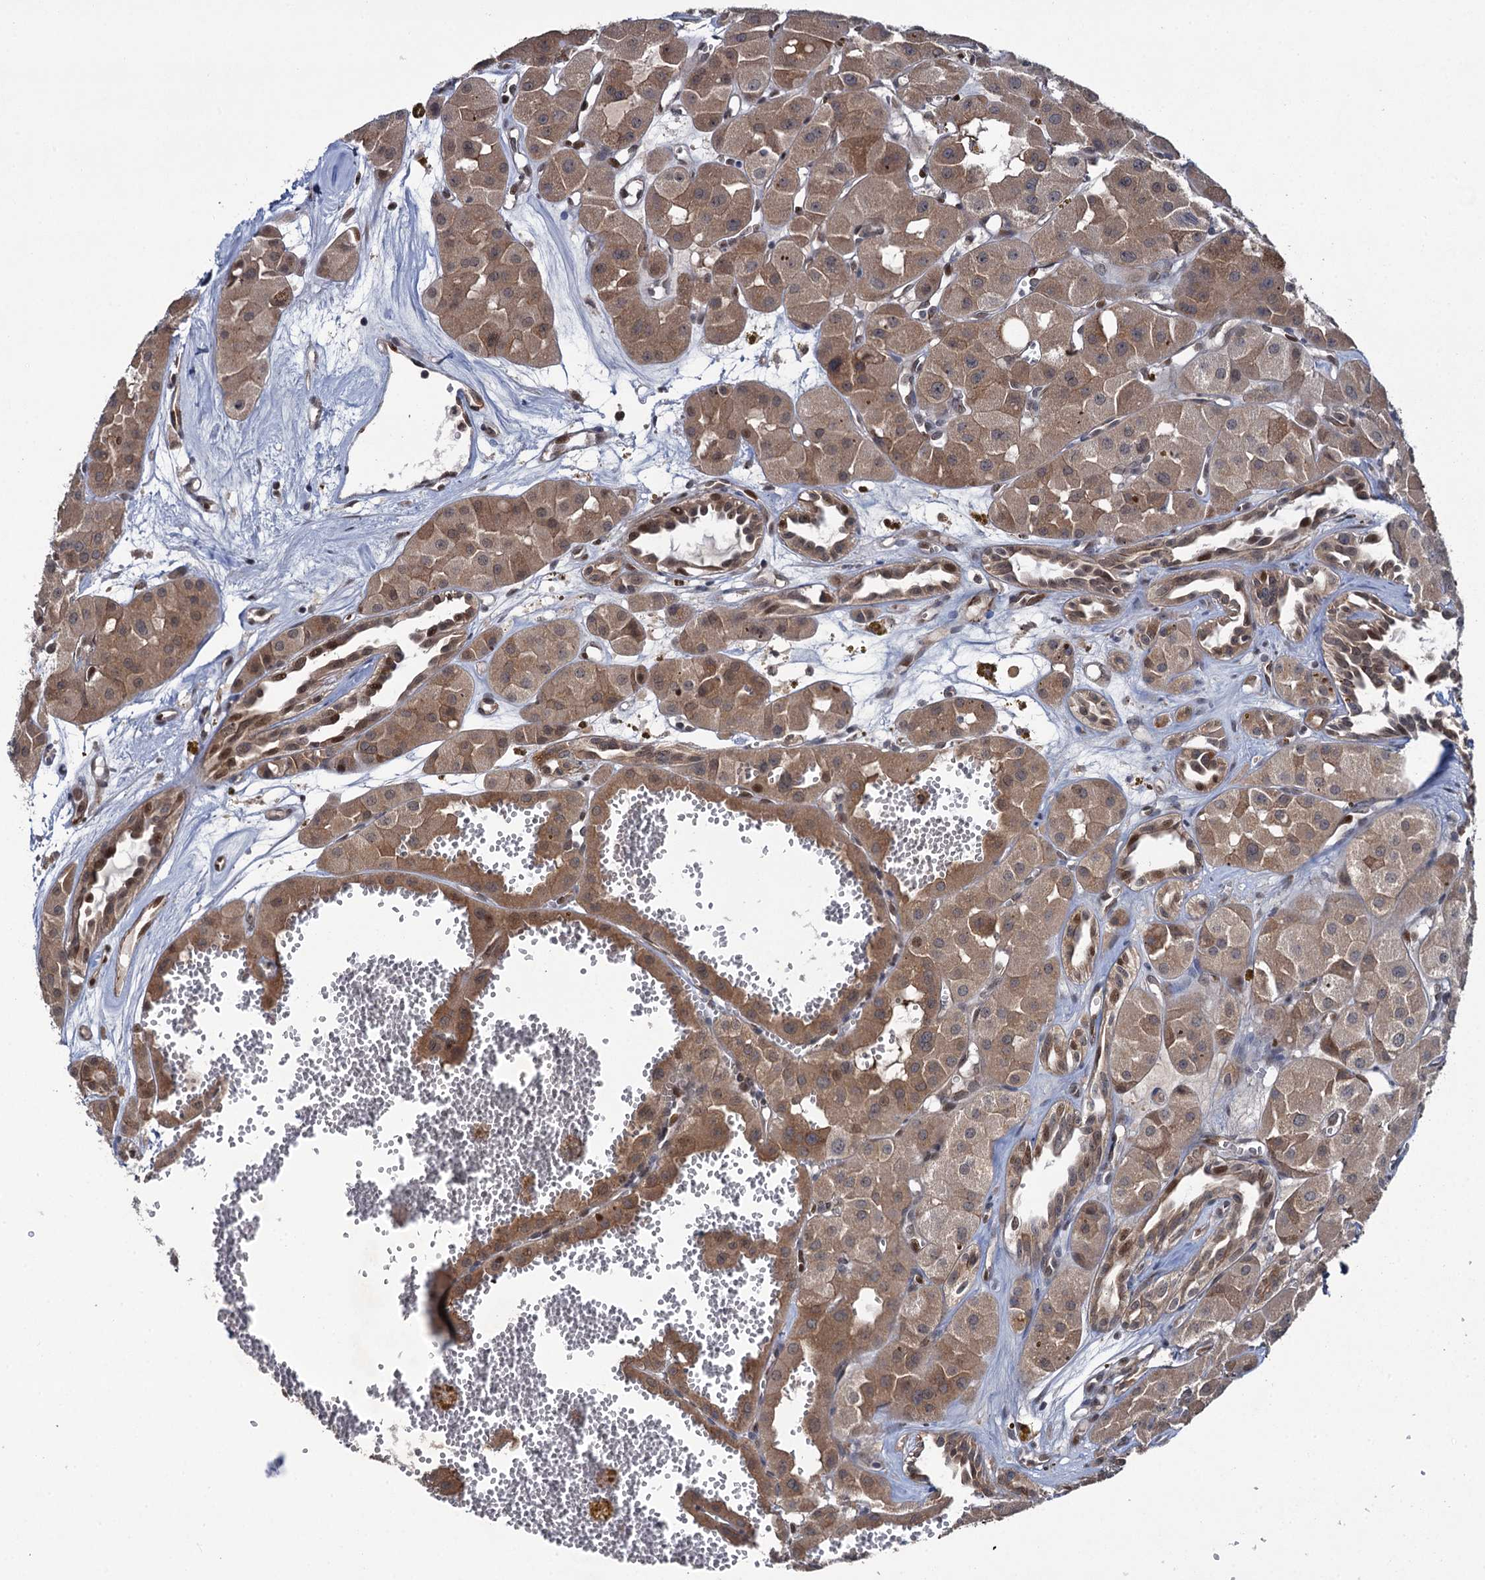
{"staining": {"intensity": "moderate", "quantity": ">75%", "location": "cytoplasmic/membranous"}, "tissue": "renal cancer", "cell_type": "Tumor cells", "image_type": "cancer", "snomed": [{"axis": "morphology", "description": "Carcinoma, NOS"}, {"axis": "topography", "description": "Kidney"}], "caption": "Immunohistochemical staining of renal carcinoma exhibits moderate cytoplasmic/membranous protein positivity in about >75% of tumor cells.", "gene": "EVX2", "patient": {"sex": "female", "age": 75}}